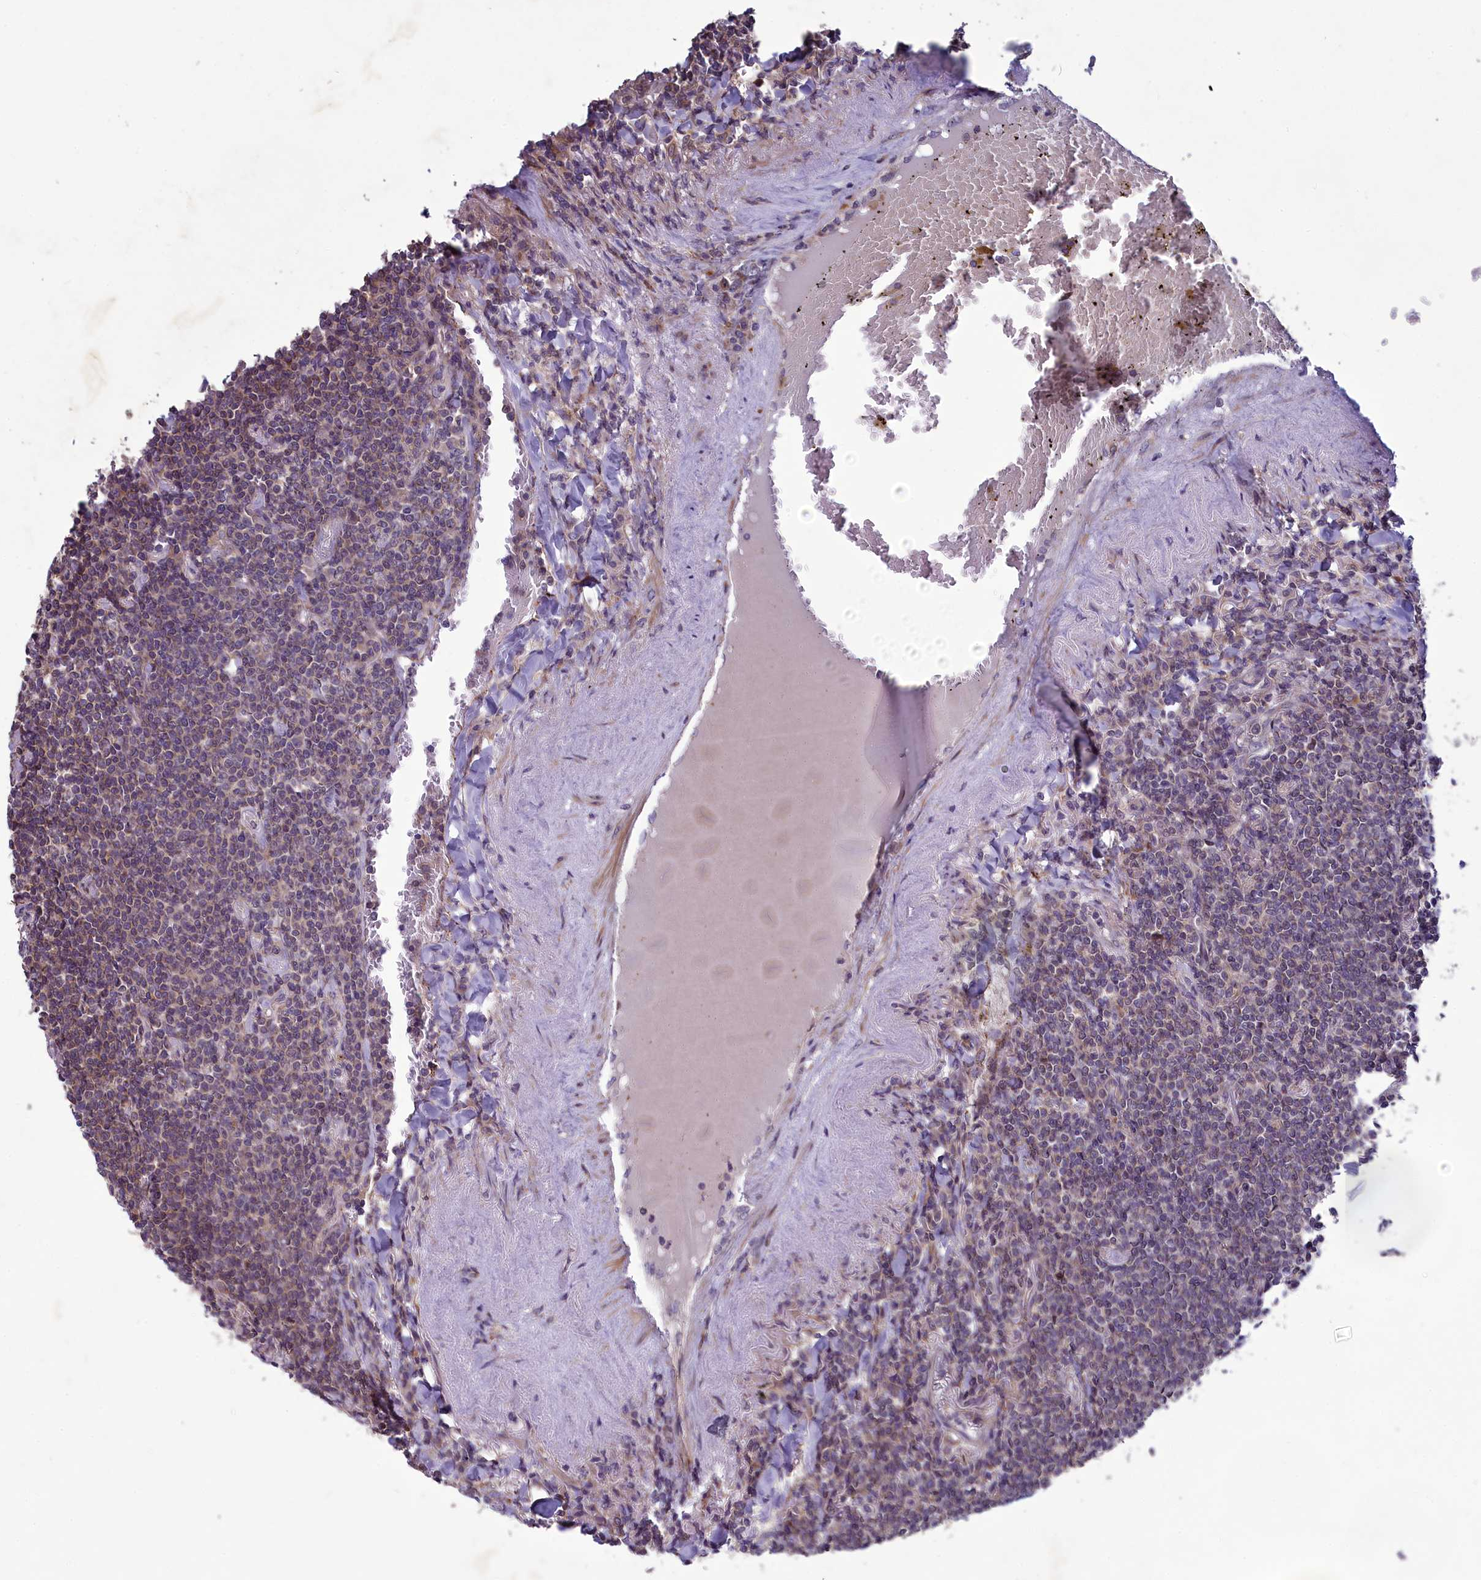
{"staining": {"intensity": "negative", "quantity": "none", "location": "none"}, "tissue": "lymphoma", "cell_type": "Tumor cells", "image_type": "cancer", "snomed": [{"axis": "morphology", "description": "Malignant lymphoma, non-Hodgkin's type, Low grade"}, {"axis": "topography", "description": "Lung"}], "caption": "Image shows no significant protein positivity in tumor cells of lymphoma.", "gene": "BLTP2", "patient": {"sex": "female", "age": 71}}